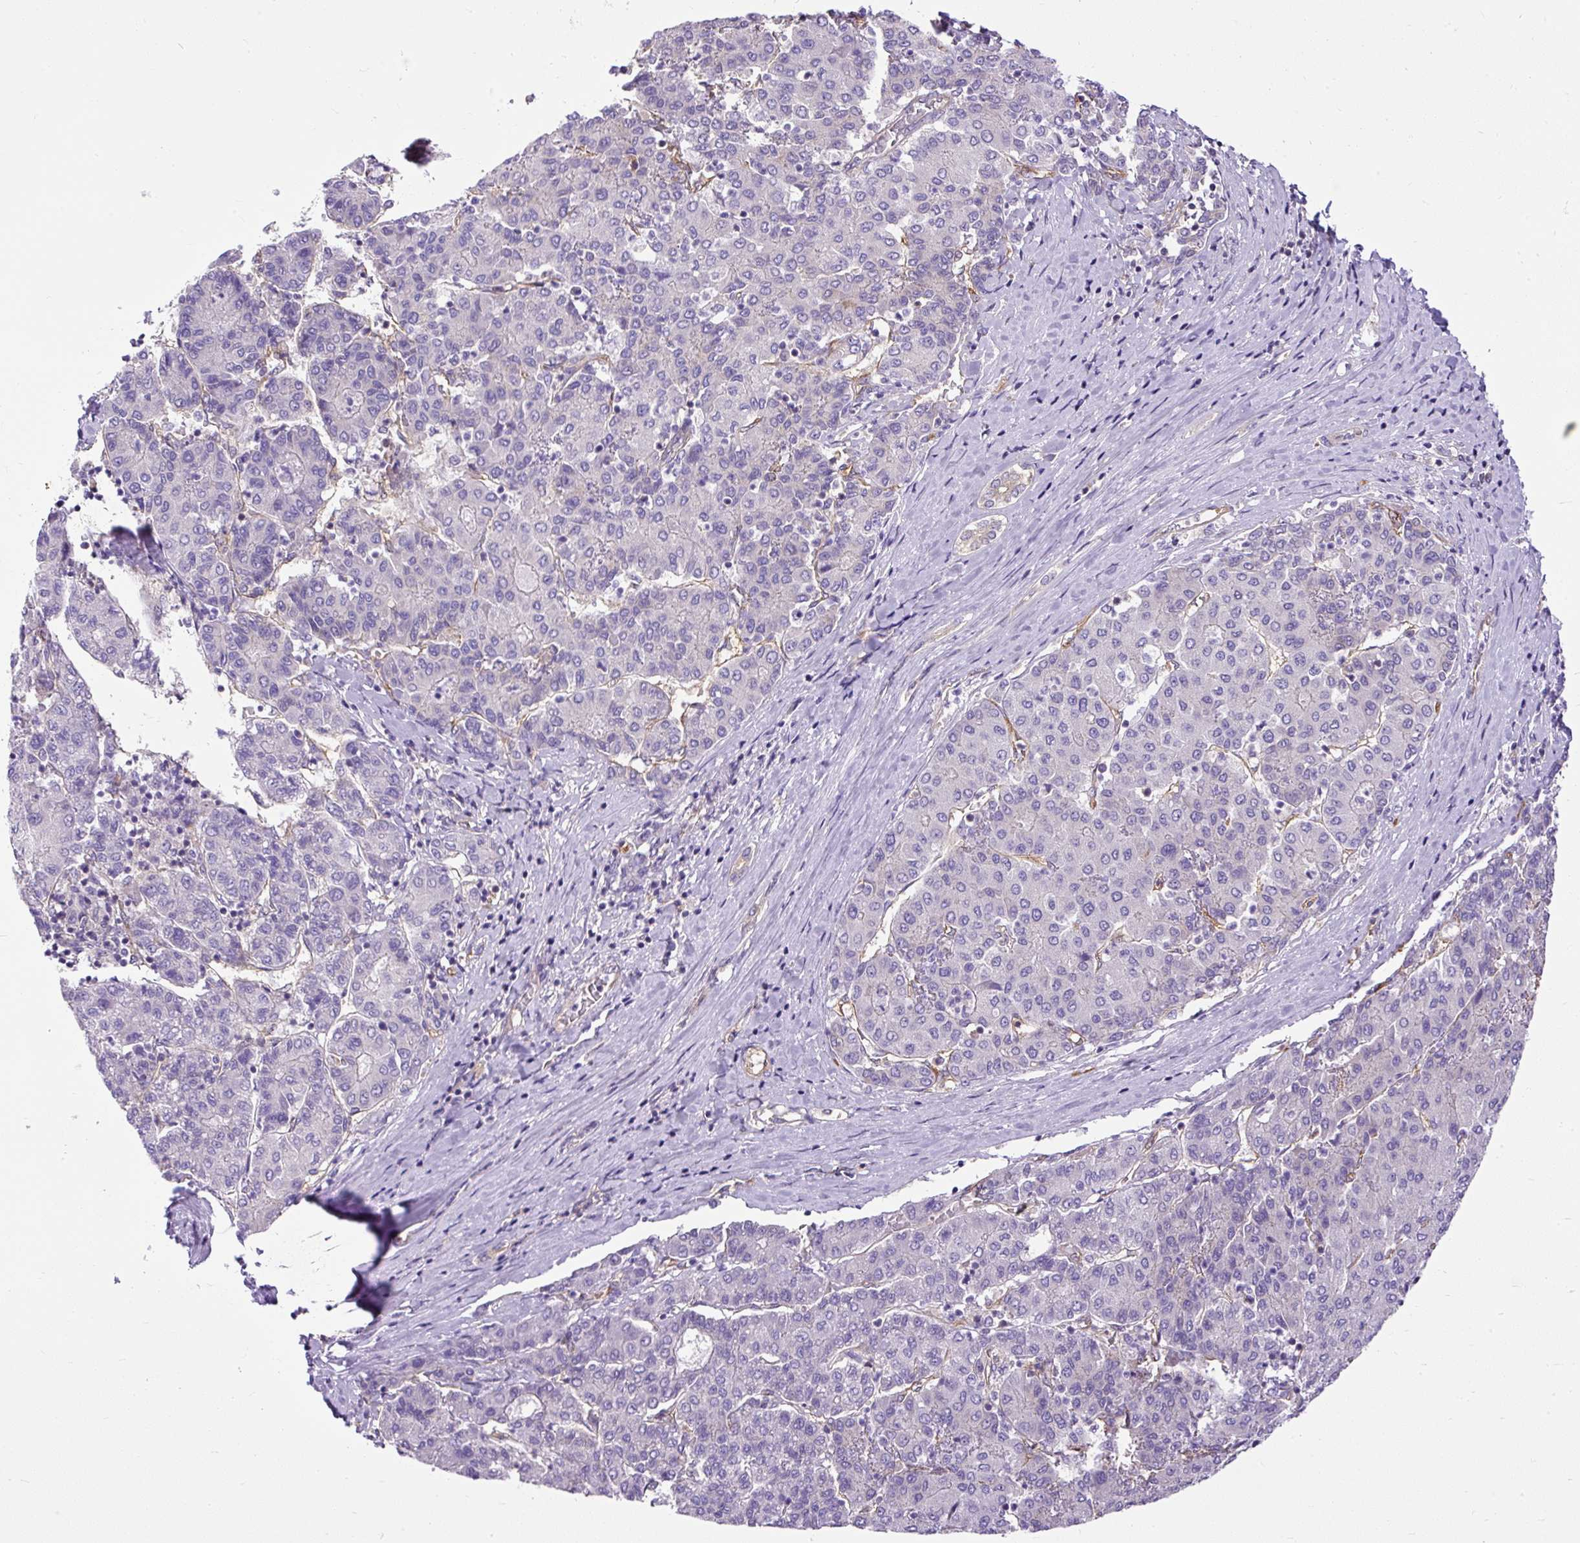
{"staining": {"intensity": "negative", "quantity": "none", "location": "none"}, "tissue": "liver cancer", "cell_type": "Tumor cells", "image_type": "cancer", "snomed": [{"axis": "morphology", "description": "Carcinoma, Hepatocellular, NOS"}, {"axis": "topography", "description": "Liver"}], "caption": "There is no significant expression in tumor cells of liver hepatocellular carcinoma.", "gene": "MAP1S", "patient": {"sex": "male", "age": 65}}